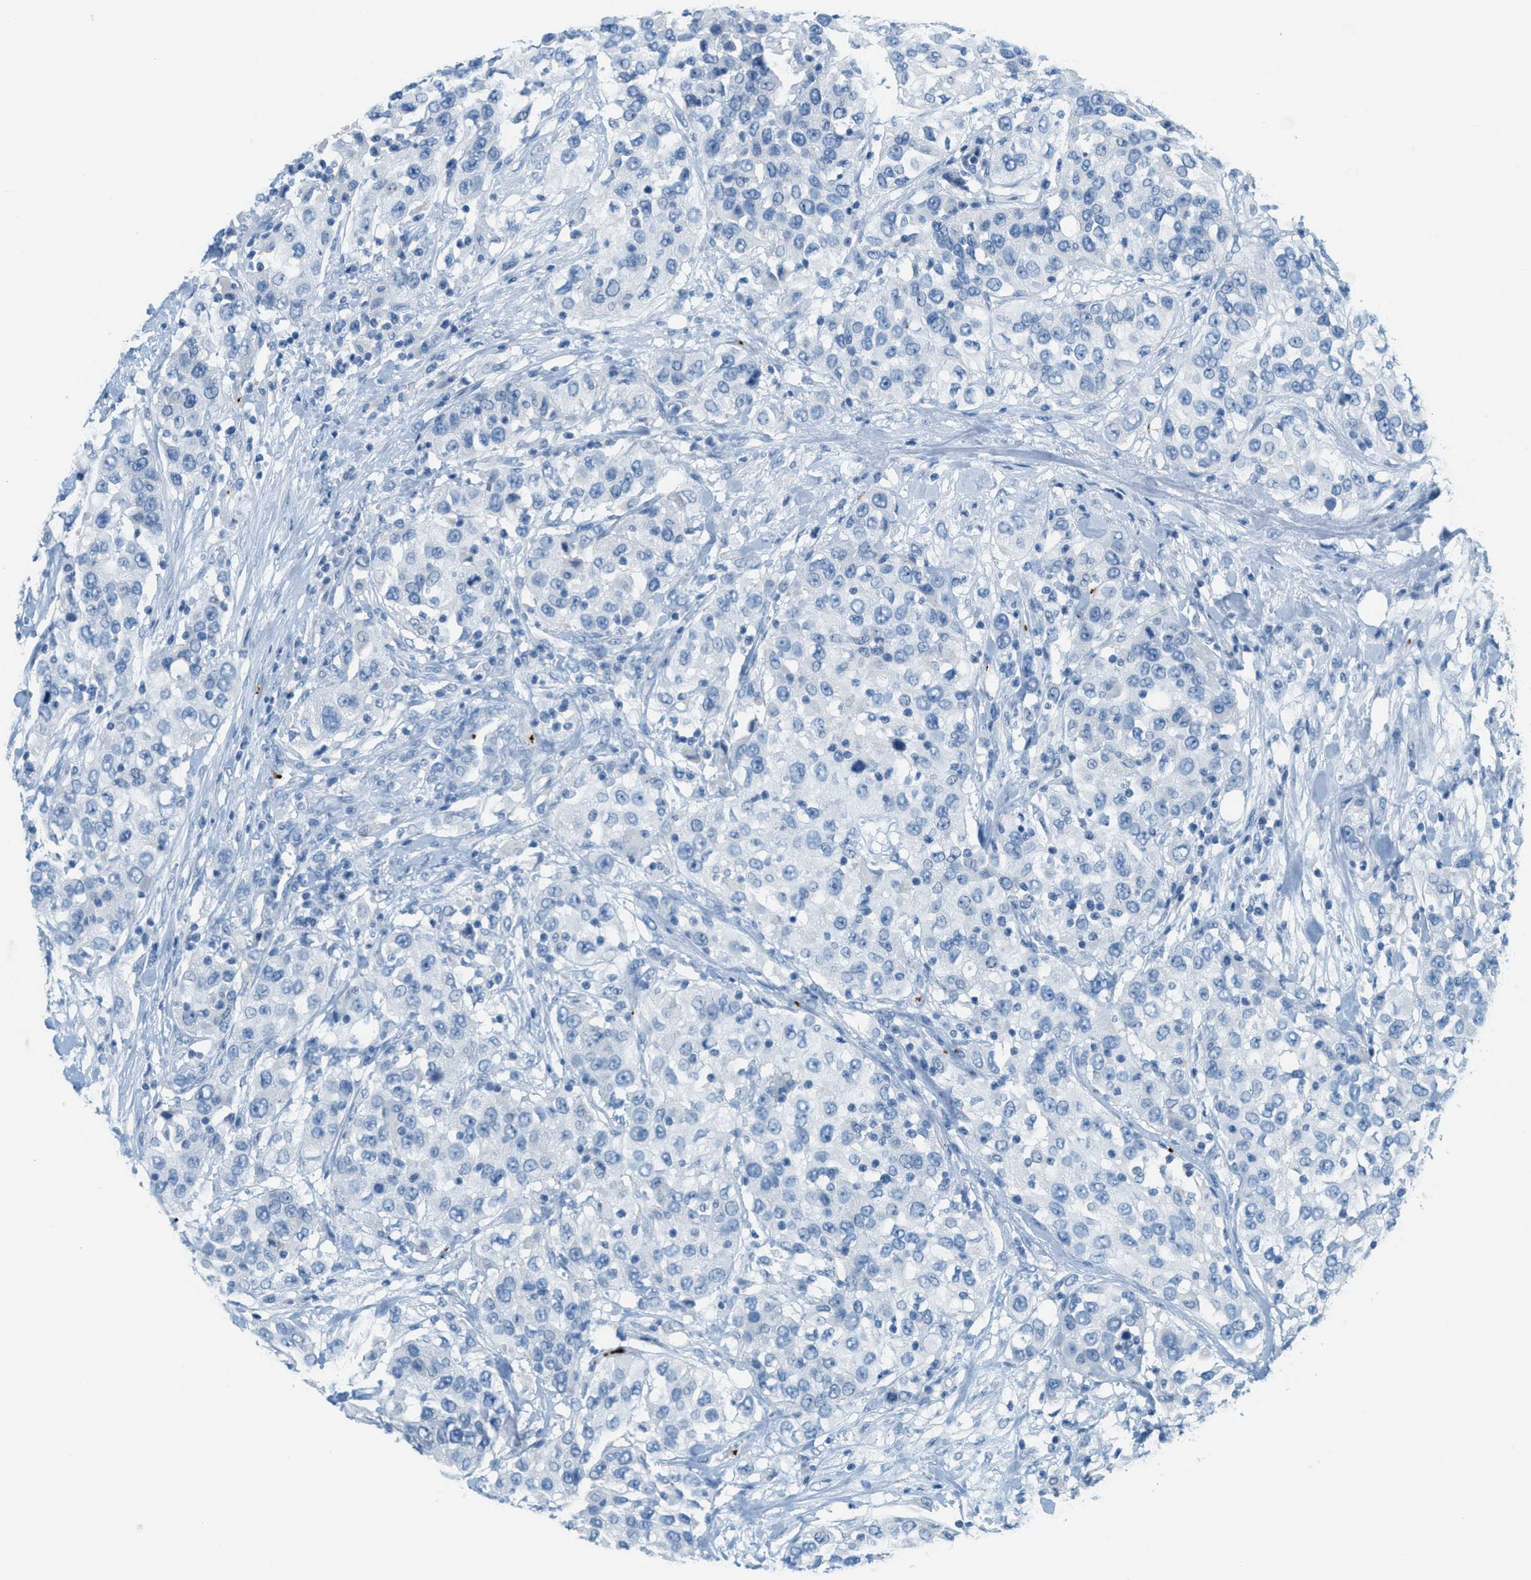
{"staining": {"intensity": "negative", "quantity": "none", "location": "none"}, "tissue": "urothelial cancer", "cell_type": "Tumor cells", "image_type": "cancer", "snomed": [{"axis": "morphology", "description": "Urothelial carcinoma, High grade"}, {"axis": "topography", "description": "Urinary bladder"}], "caption": "Urothelial cancer was stained to show a protein in brown. There is no significant staining in tumor cells. Nuclei are stained in blue.", "gene": "PPBP", "patient": {"sex": "female", "age": 80}}